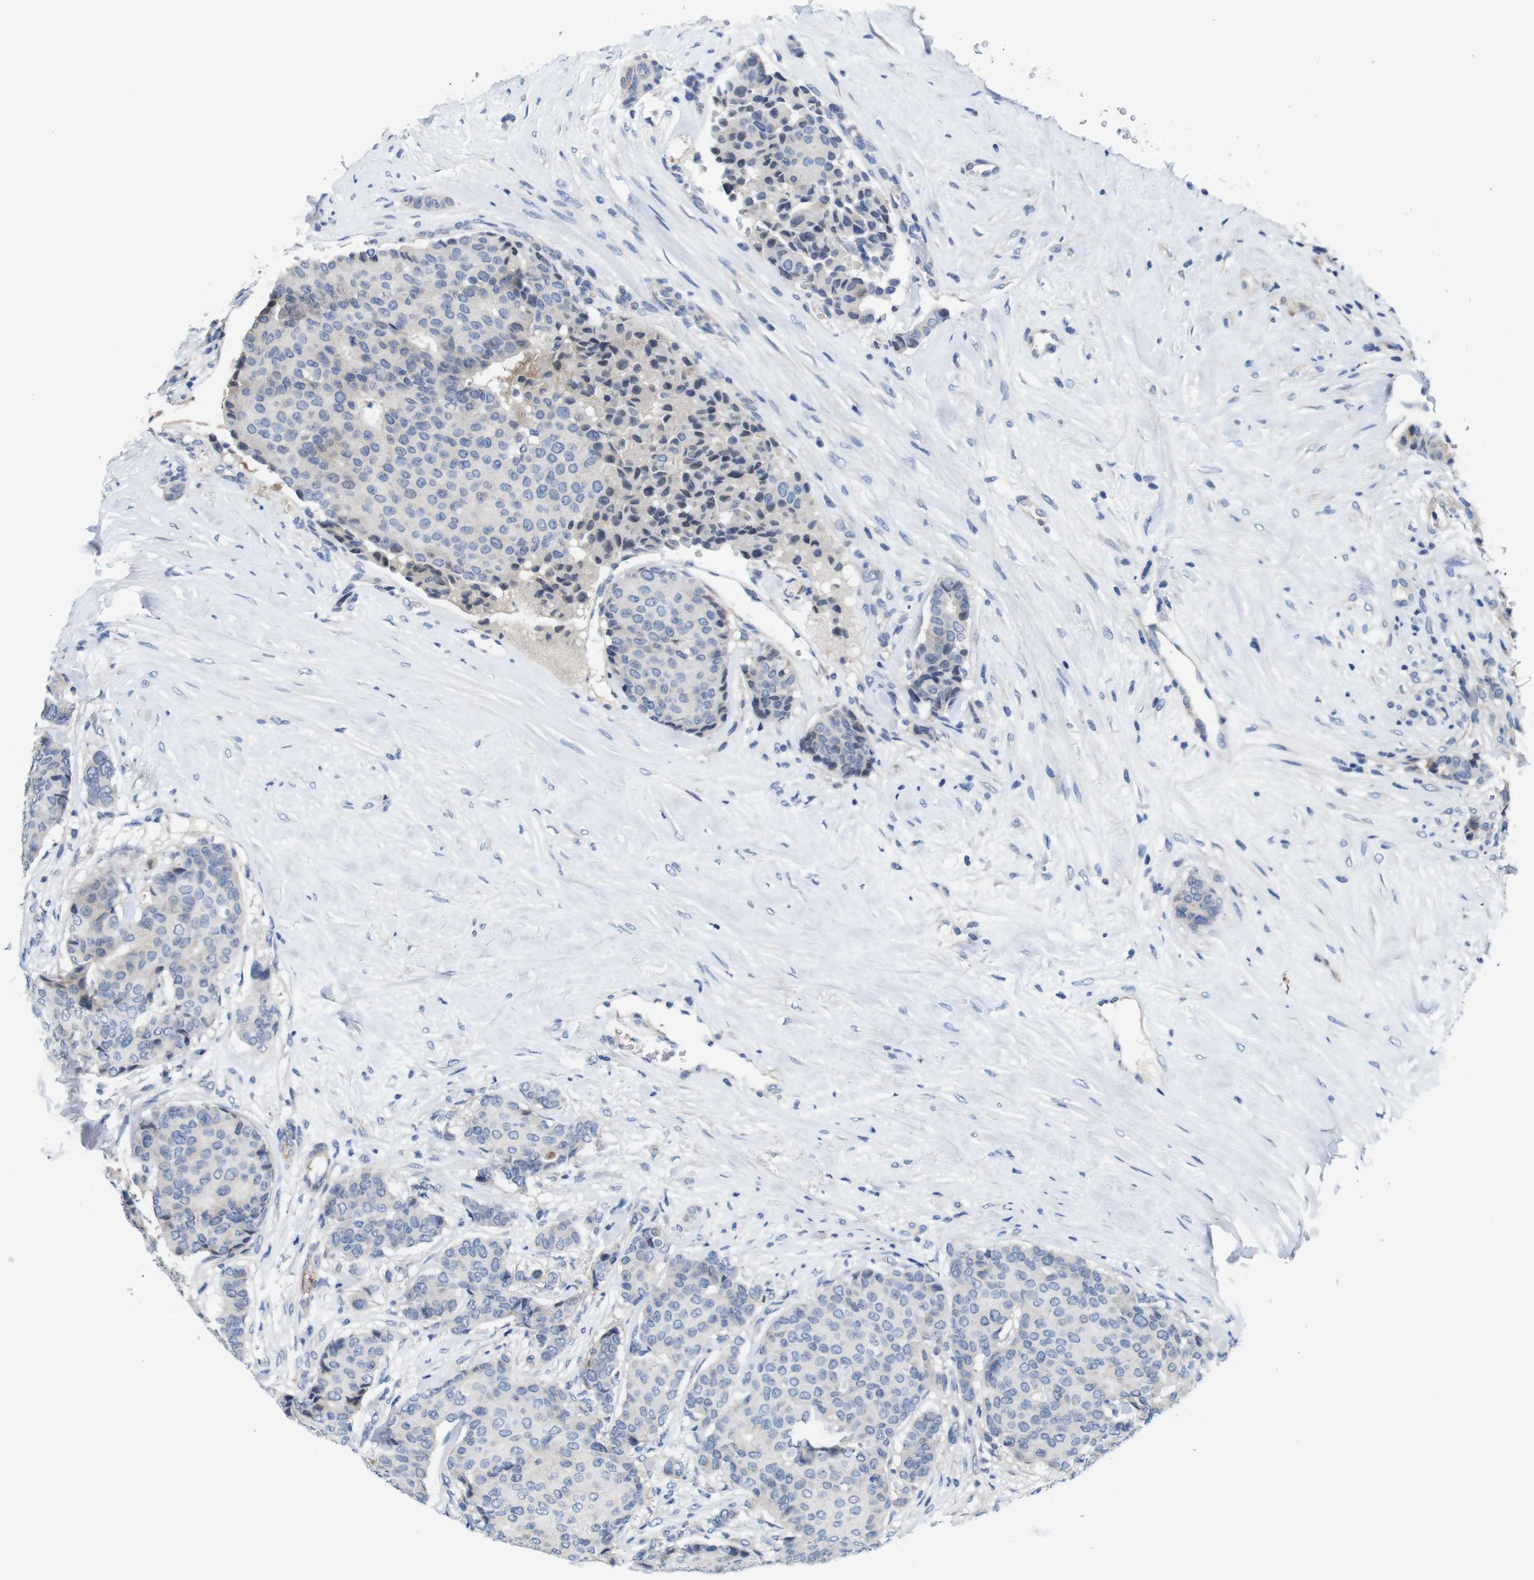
{"staining": {"intensity": "weak", "quantity": "<25%", "location": "cytoplasmic/membranous"}, "tissue": "breast cancer", "cell_type": "Tumor cells", "image_type": "cancer", "snomed": [{"axis": "morphology", "description": "Duct carcinoma"}, {"axis": "topography", "description": "Breast"}], "caption": "There is no significant staining in tumor cells of breast cancer.", "gene": "C1RL", "patient": {"sex": "female", "age": 75}}